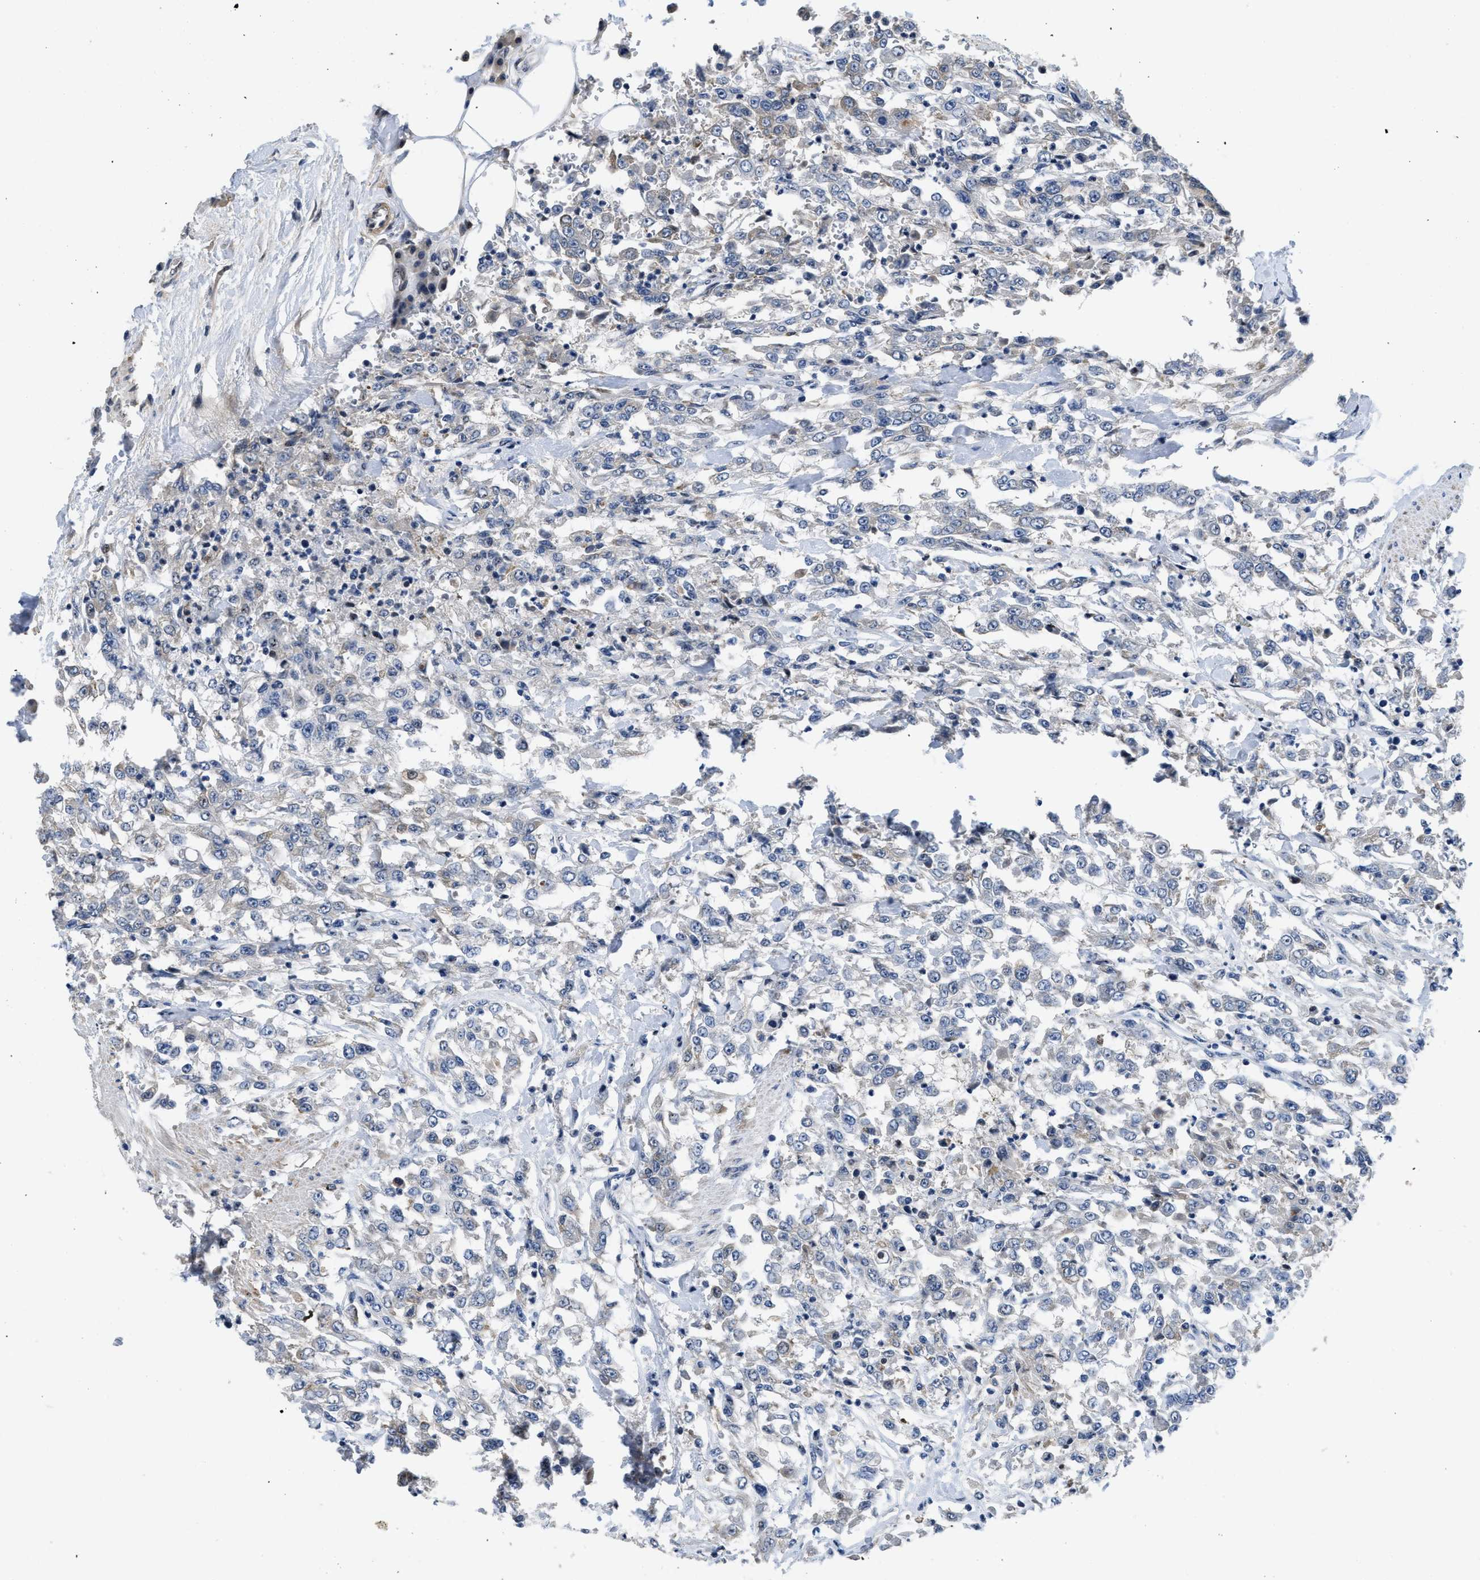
{"staining": {"intensity": "weak", "quantity": "<25%", "location": "cytoplasmic/membranous"}, "tissue": "urothelial cancer", "cell_type": "Tumor cells", "image_type": "cancer", "snomed": [{"axis": "morphology", "description": "Urothelial carcinoma, High grade"}, {"axis": "topography", "description": "Urinary bladder"}], "caption": "An IHC photomicrograph of urothelial cancer is shown. There is no staining in tumor cells of urothelial cancer. Brightfield microscopy of immunohistochemistry (IHC) stained with DAB (3,3'-diaminobenzidine) (brown) and hematoxylin (blue), captured at high magnification.", "gene": "VIP", "patient": {"sex": "male", "age": 46}}